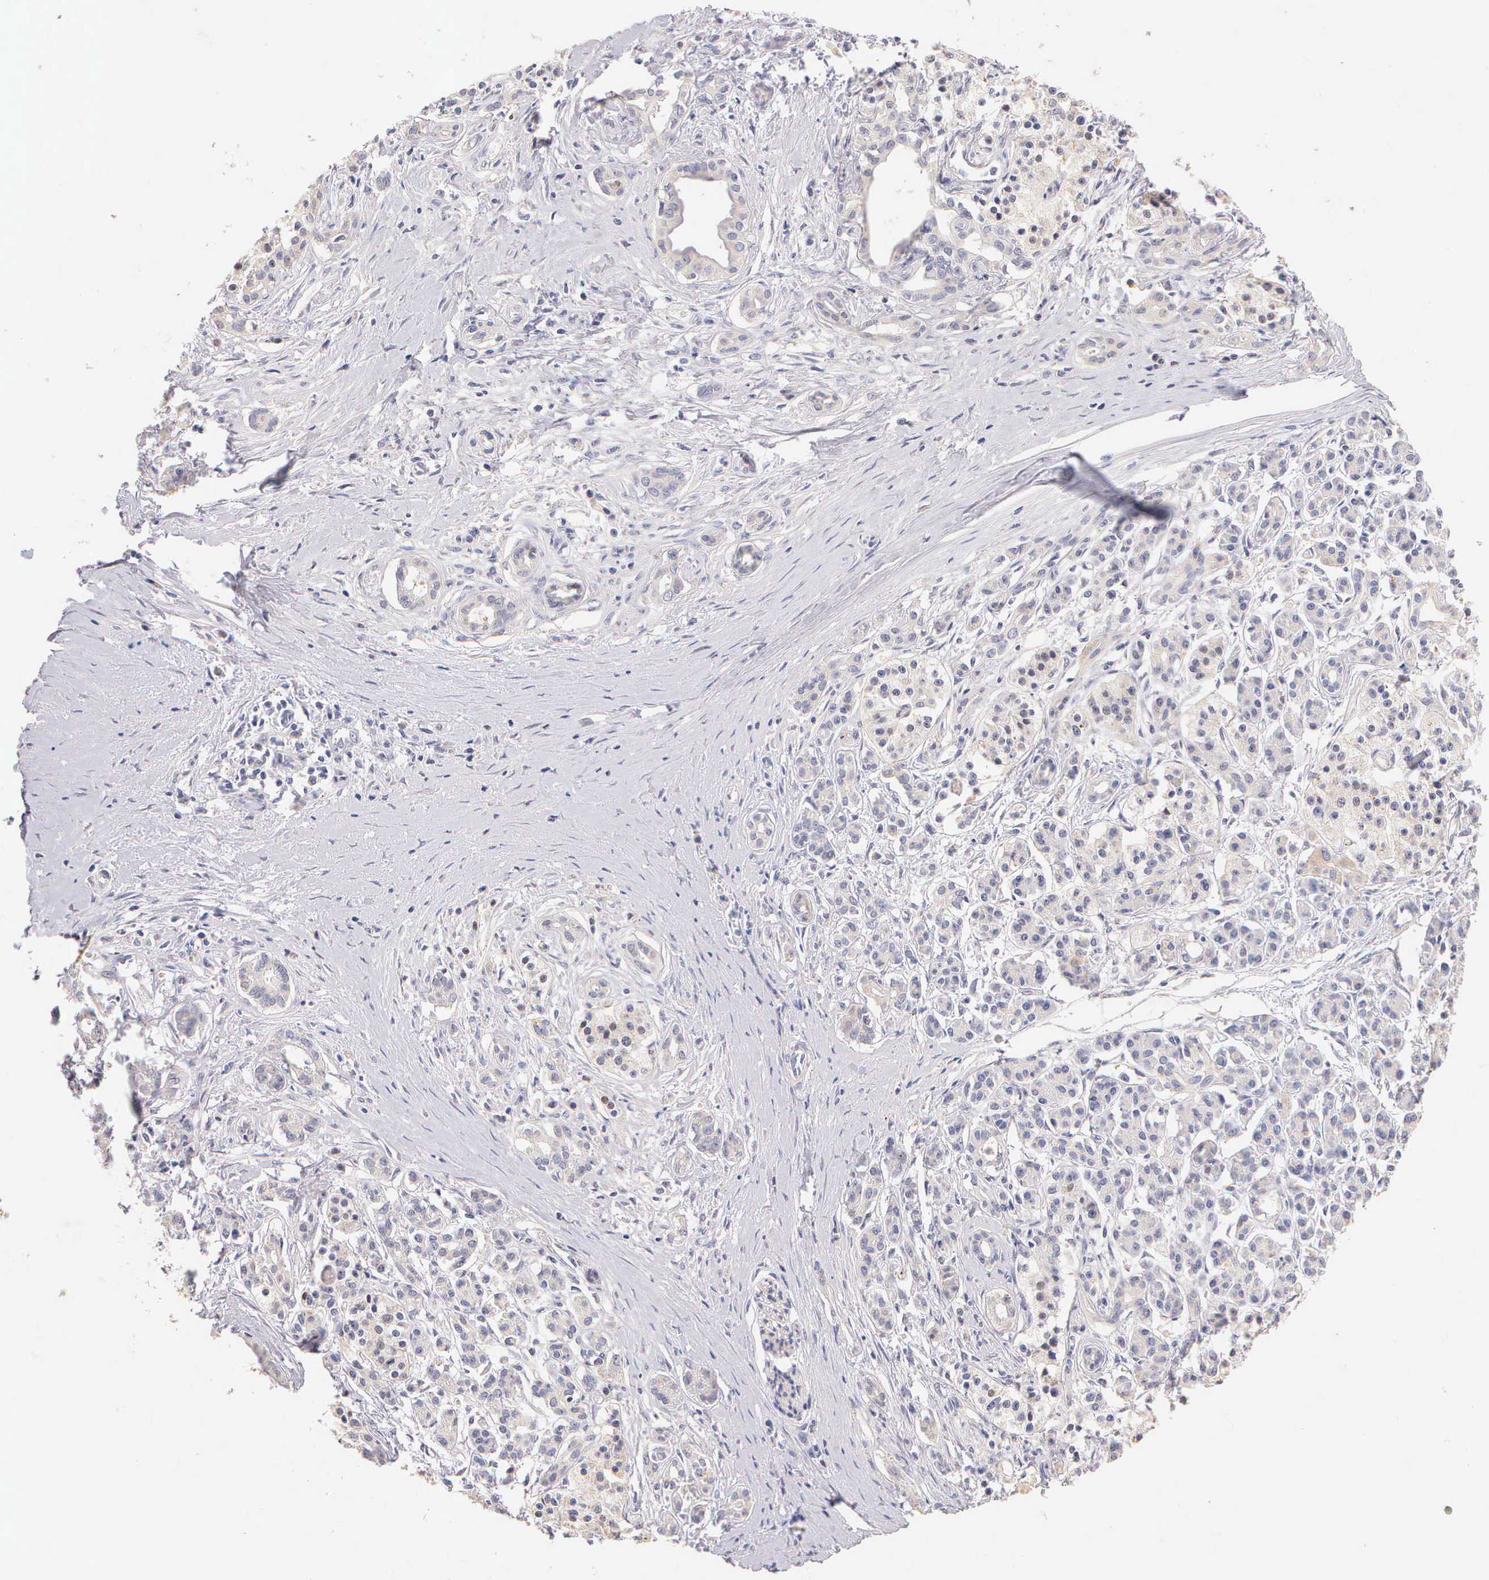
{"staining": {"intensity": "negative", "quantity": "none", "location": "none"}, "tissue": "pancreatic cancer", "cell_type": "Tumor cells", "image_type": "cancer", "snomed": [{"axis": "morphology", "description": "Adenocarcinoma, NOS"}, {"axis": "topography", "description": "Pancreas"}], "caption": "Immunohistochemistry image of human pancreatic cancer stained for a protein (brown), which shows no staining in tumor cells.", "gene": "ESR1", "patient": {"sex": "male", "age": 59}}